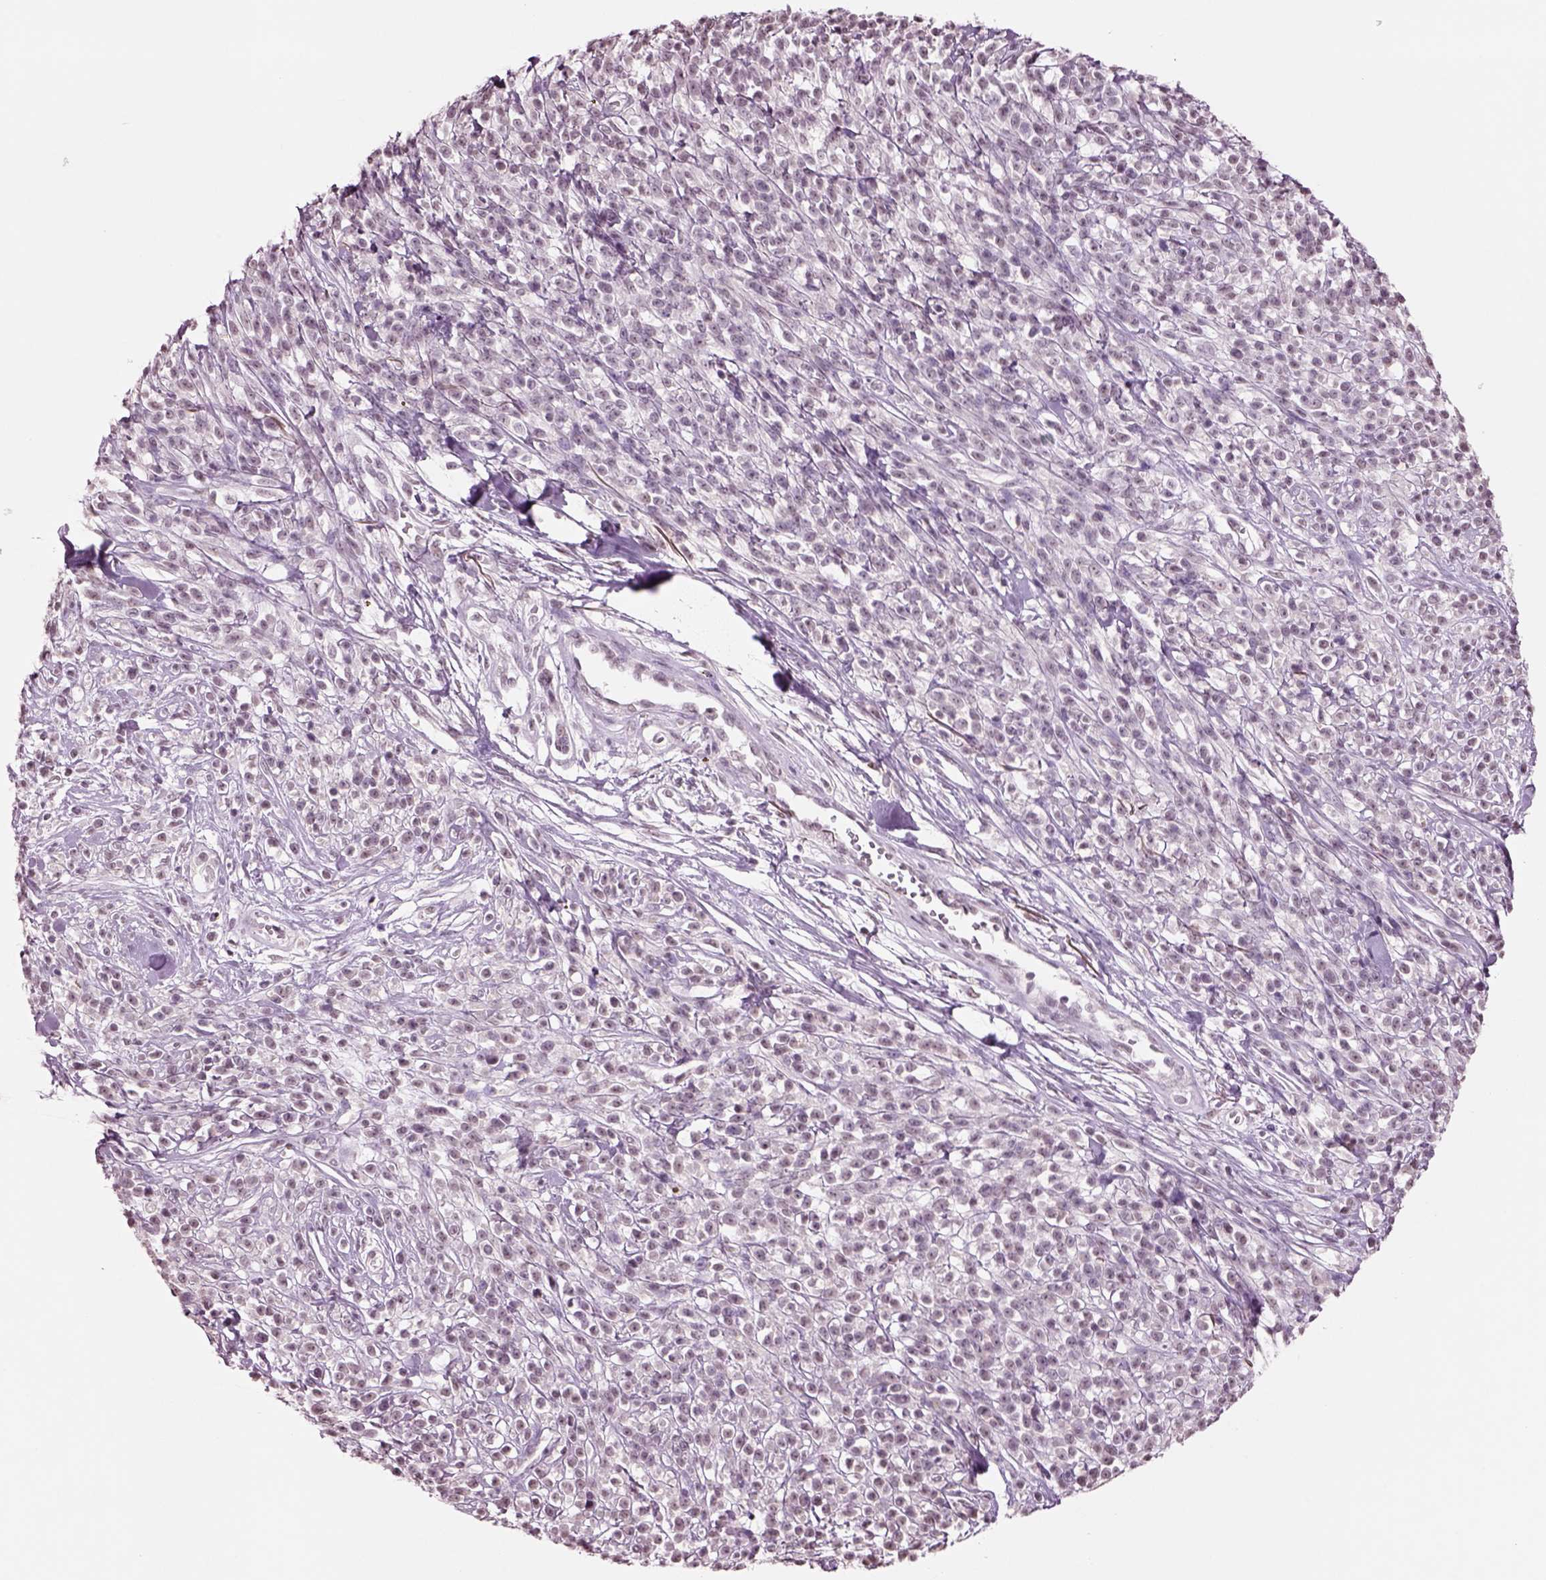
{"staining": {"intensity": "negative", "quantity": "none", "location": "none"}, "tissue": "melanoma", "cell_type": "Tumor cells", "image_type": "cancer", "snomed": [{"axis": "morphology", "description": "Malignant melanoma, NOS"}, {"axis": "topography", "description": "Skin"}, {"axis": "topography", "description": "Skin of trunk"}], "caption": "This is an IHC micrograph of malignant melanoma. There is no expression in tumor cells.", "gene": "SEPHS1", "patient": {"sex": "male", "age": 74}}